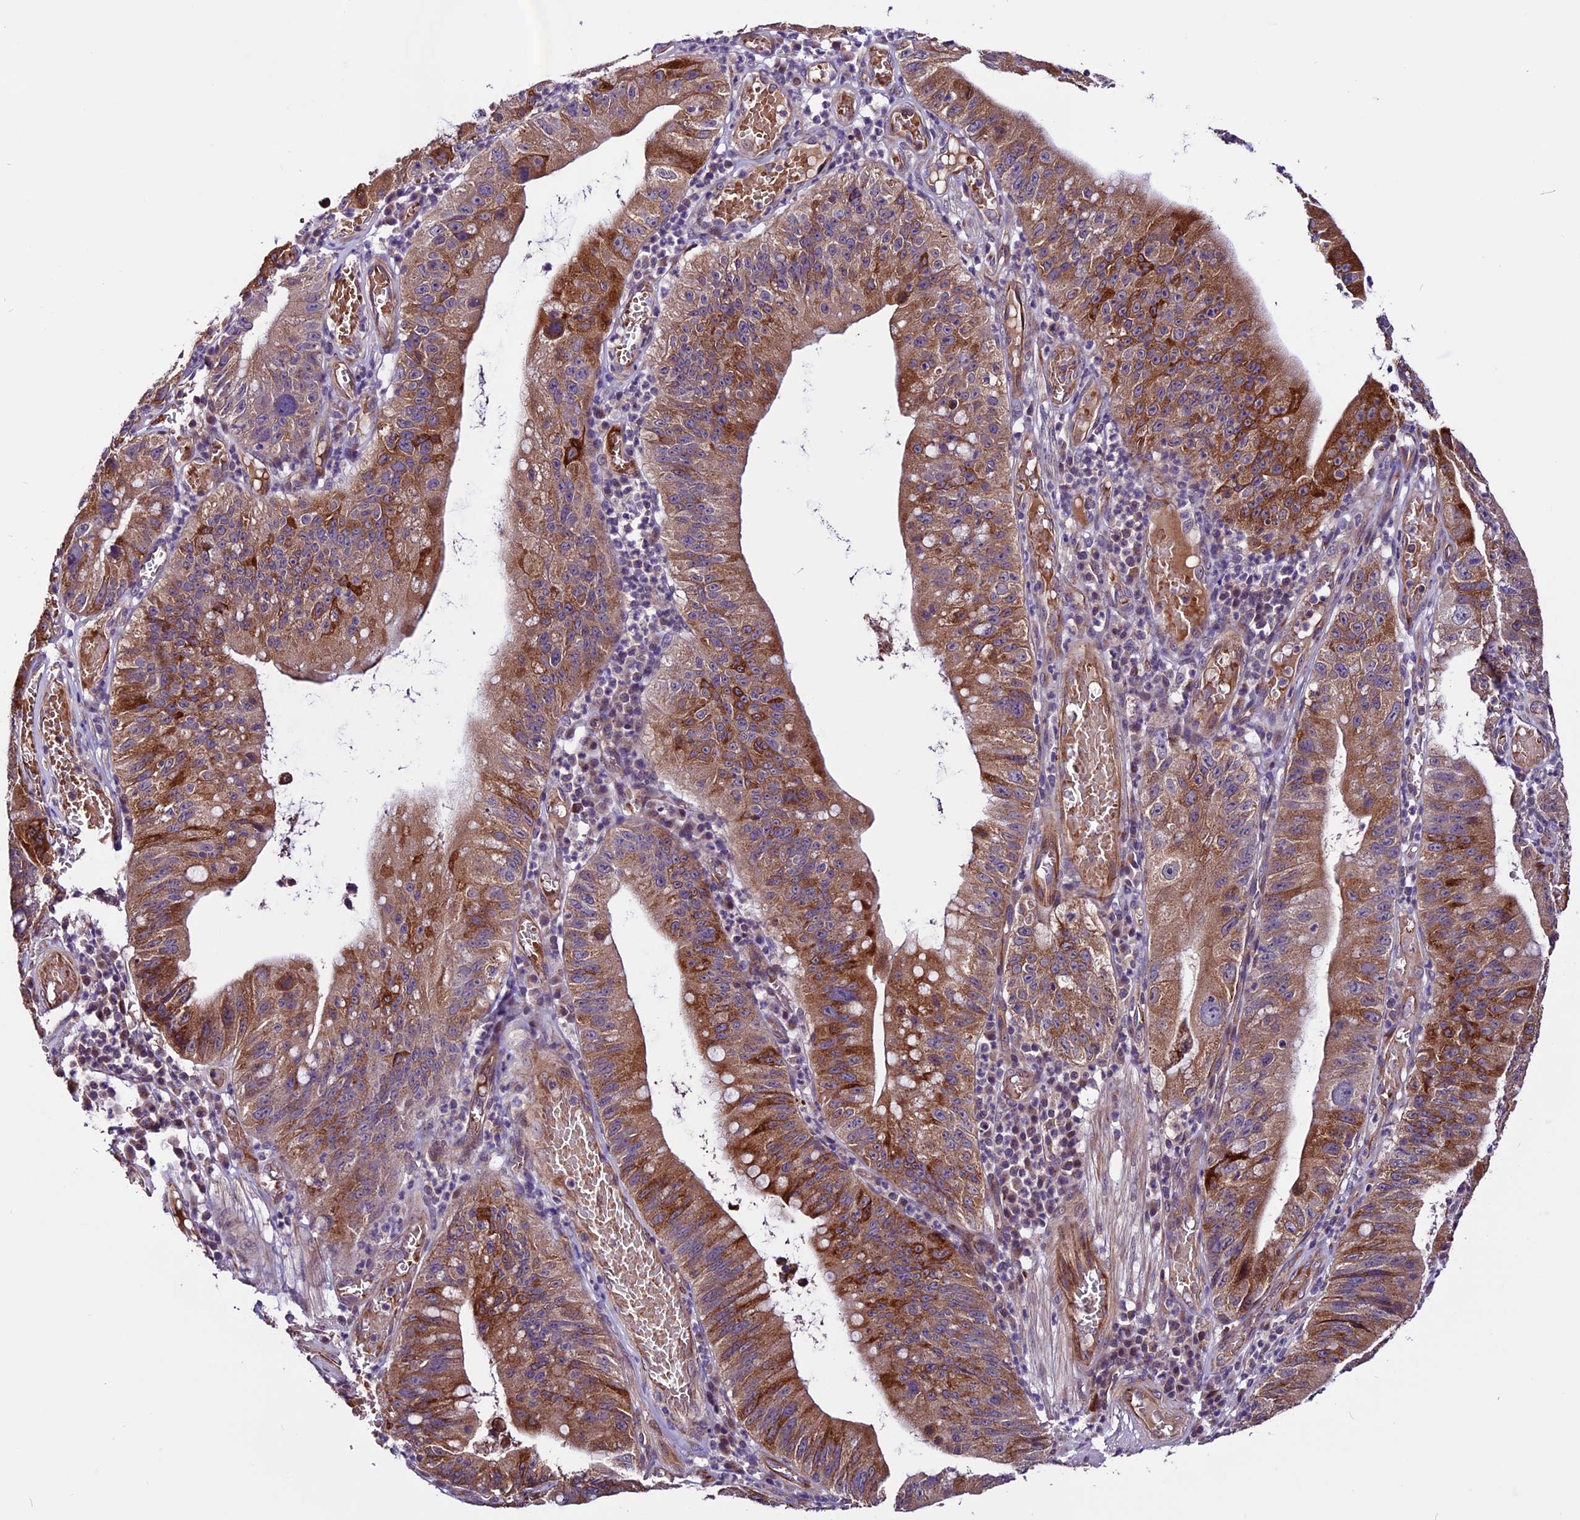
{"staining": {"intensity": "strong", "quantity": ">75%", "location": "cytoplasmic/membranous"}, "tissue": "stomach cancer", "cell_type": "Tumor cells", "image_type": "cancer", "snomed": [{"axis": "morphology", "description": "Adenocarcinoma, NOS"}, {"axis": "topography", "description": "Stomach"}], "caption": "Adenocarcinoma (stomach) stained with a brown dye demonstrates strong cytoplasmic/membranous positive positivity in approximately >75% of tumor cells.", "gene": "RINL", "patient": {"sex": "male", "age": 59}}